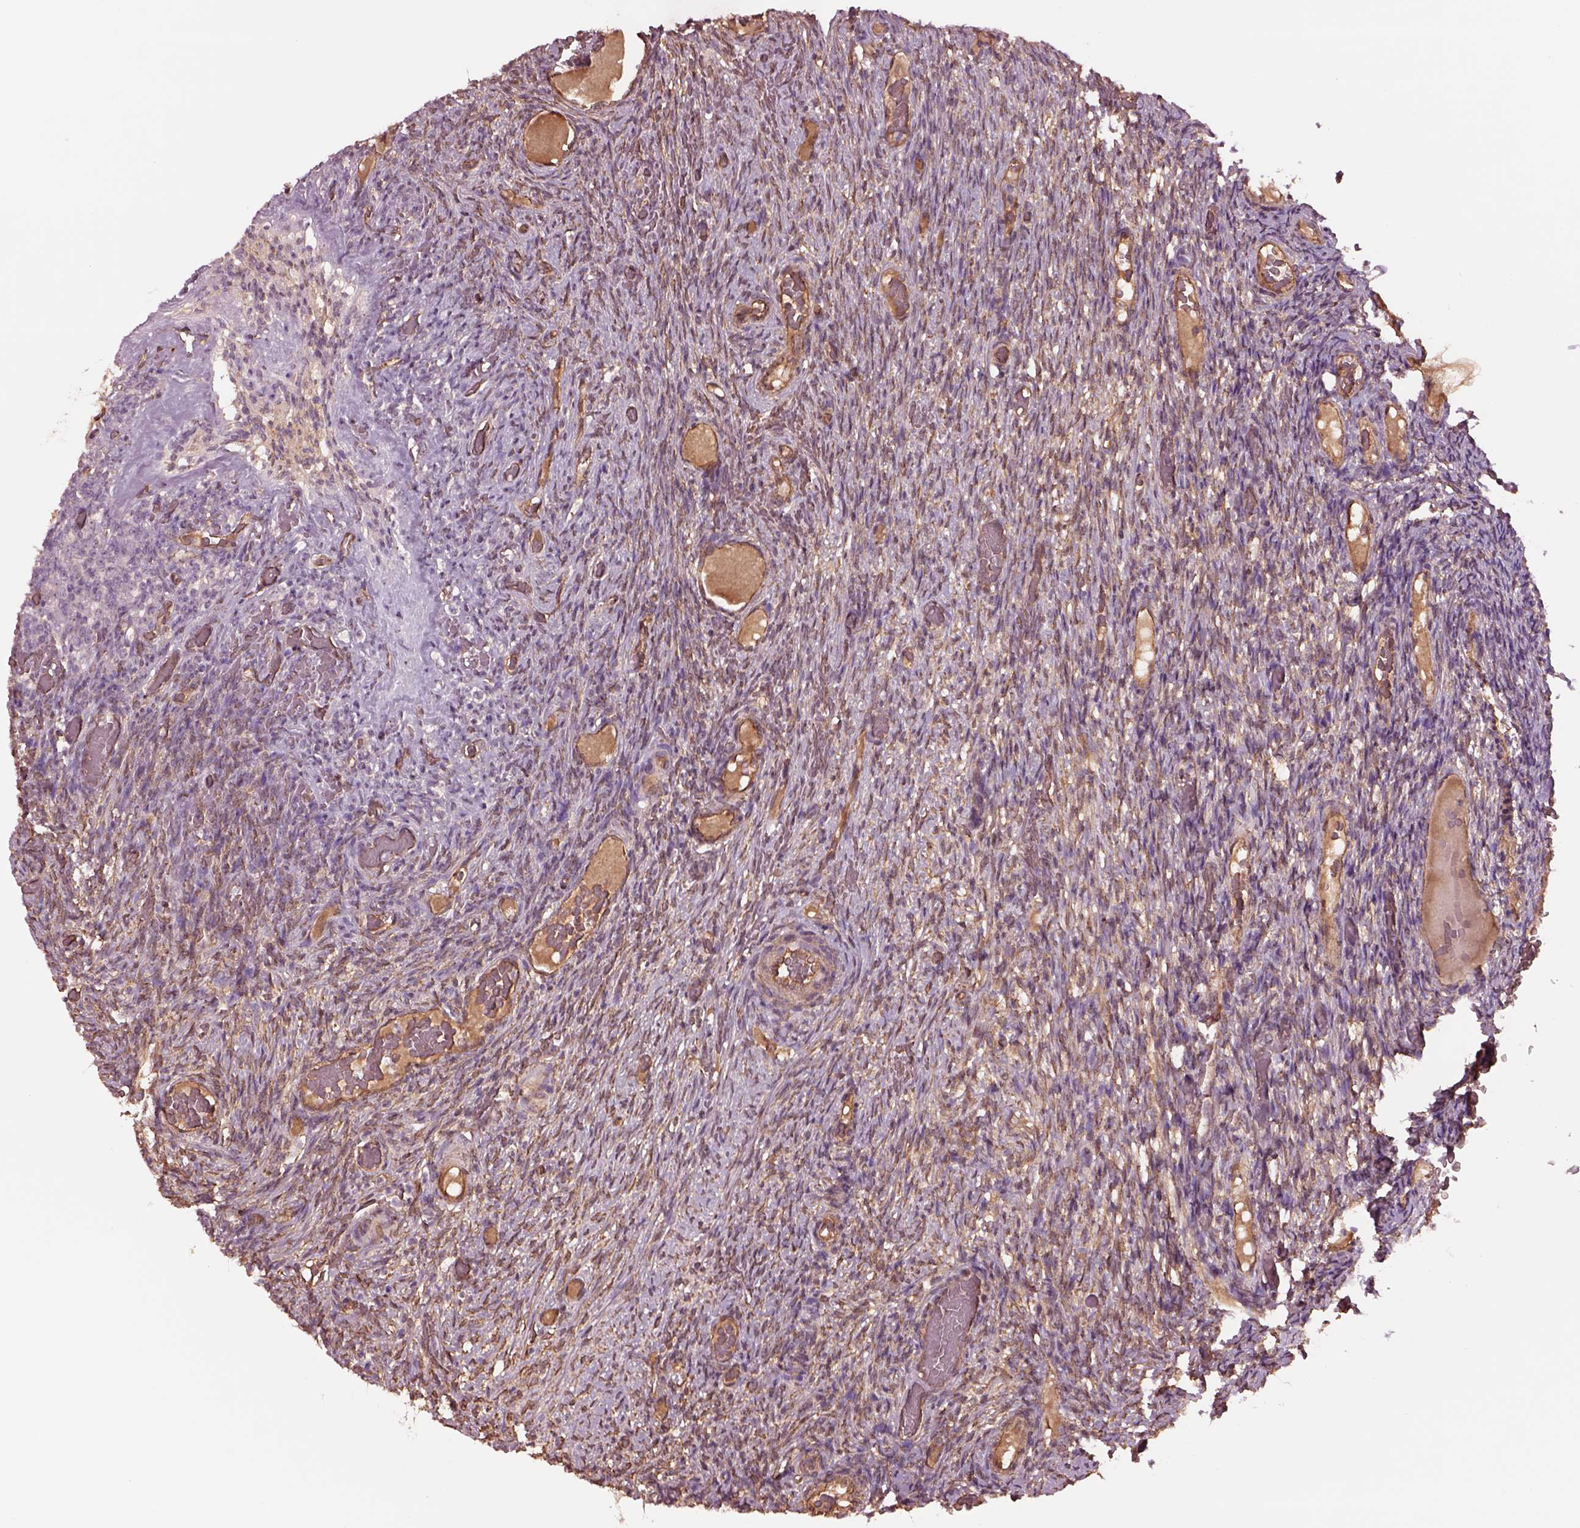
{"staining": {"intensity": "negative", "quantity": "none", "location": "none"}, "tissue": "ovary", "cell_type": "Follicle cells", "image_type": "normal", "snomed": [{"axis": "morphology", "description": "Normal tissue, NOS"}, {"axis": "topography", "description": "Ovary"}], "caption": "Micrograph shows no significant protein staining in follicle cells of unremarkable ovary.", "gene": "HTR1B", "patient": {"sex": "female", "age": 34}}